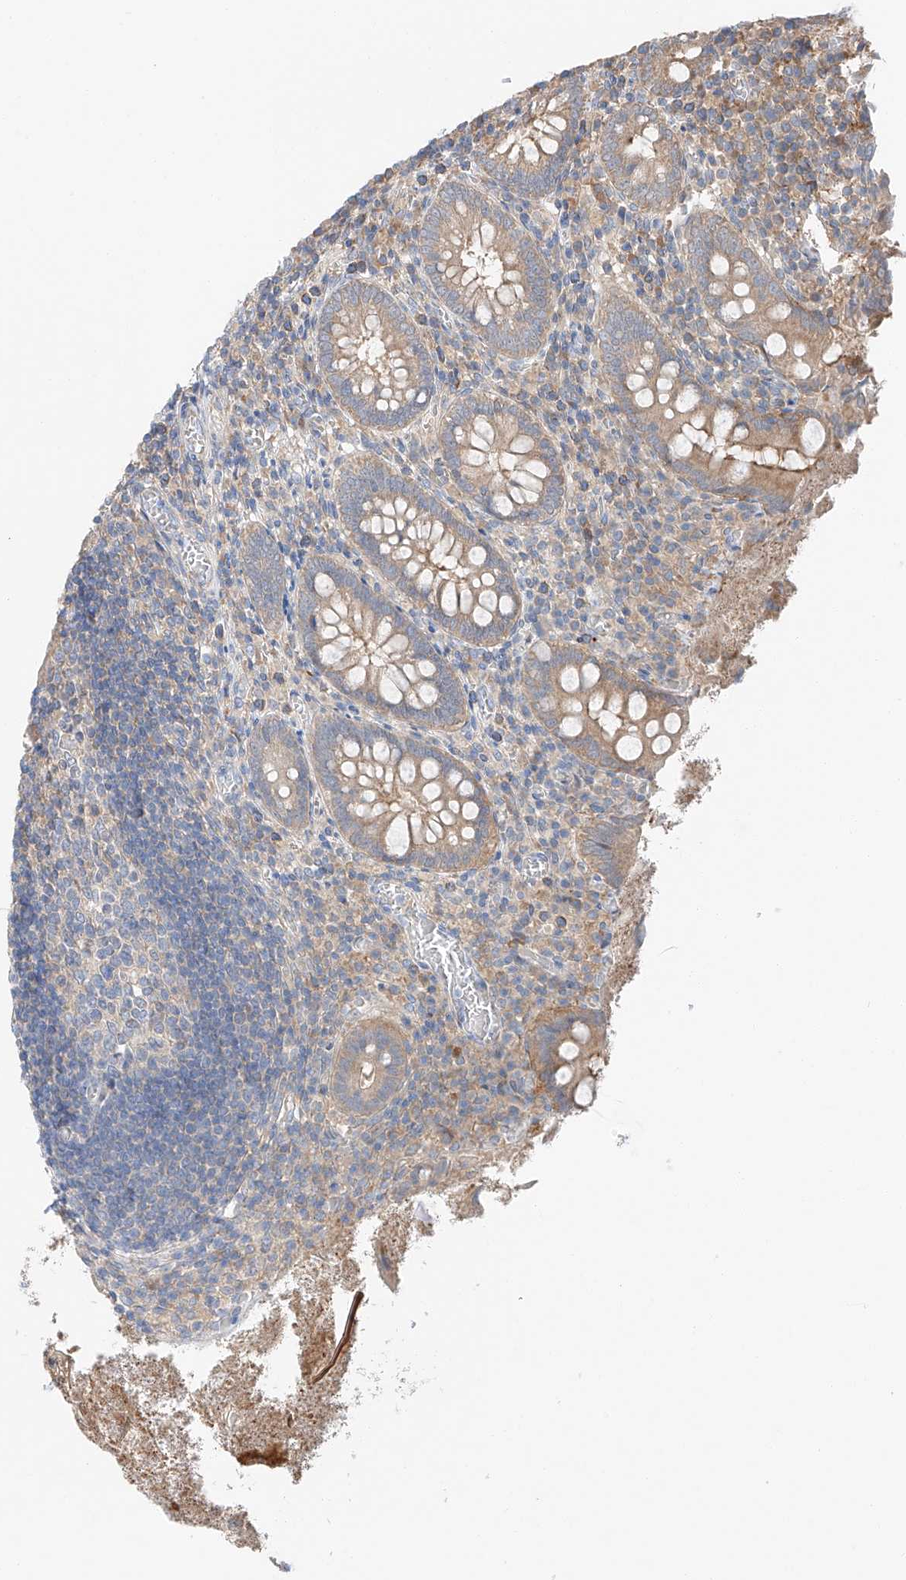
{"staining": {"intensity": "moderate", "quantity": "25%-75%", "location": "cytoplasmic/membranous"}, "tissue": "appendix", "cell_type": "Glandular cells", "image_type": "normal", "snomed": [{"axis": "morphology", "description": "Normal tissue, NOS"}, {"axis": "topography", "description": "Appendix"}], "caption": "Immunohistochemical staining of unremarkable human appendix shows moderate cytoplasmic/membranous protein expression in approximately 25%-75% of glandular cells.", "gene": "RUSC1", "patient": {"sex": "female", "age": 17}}